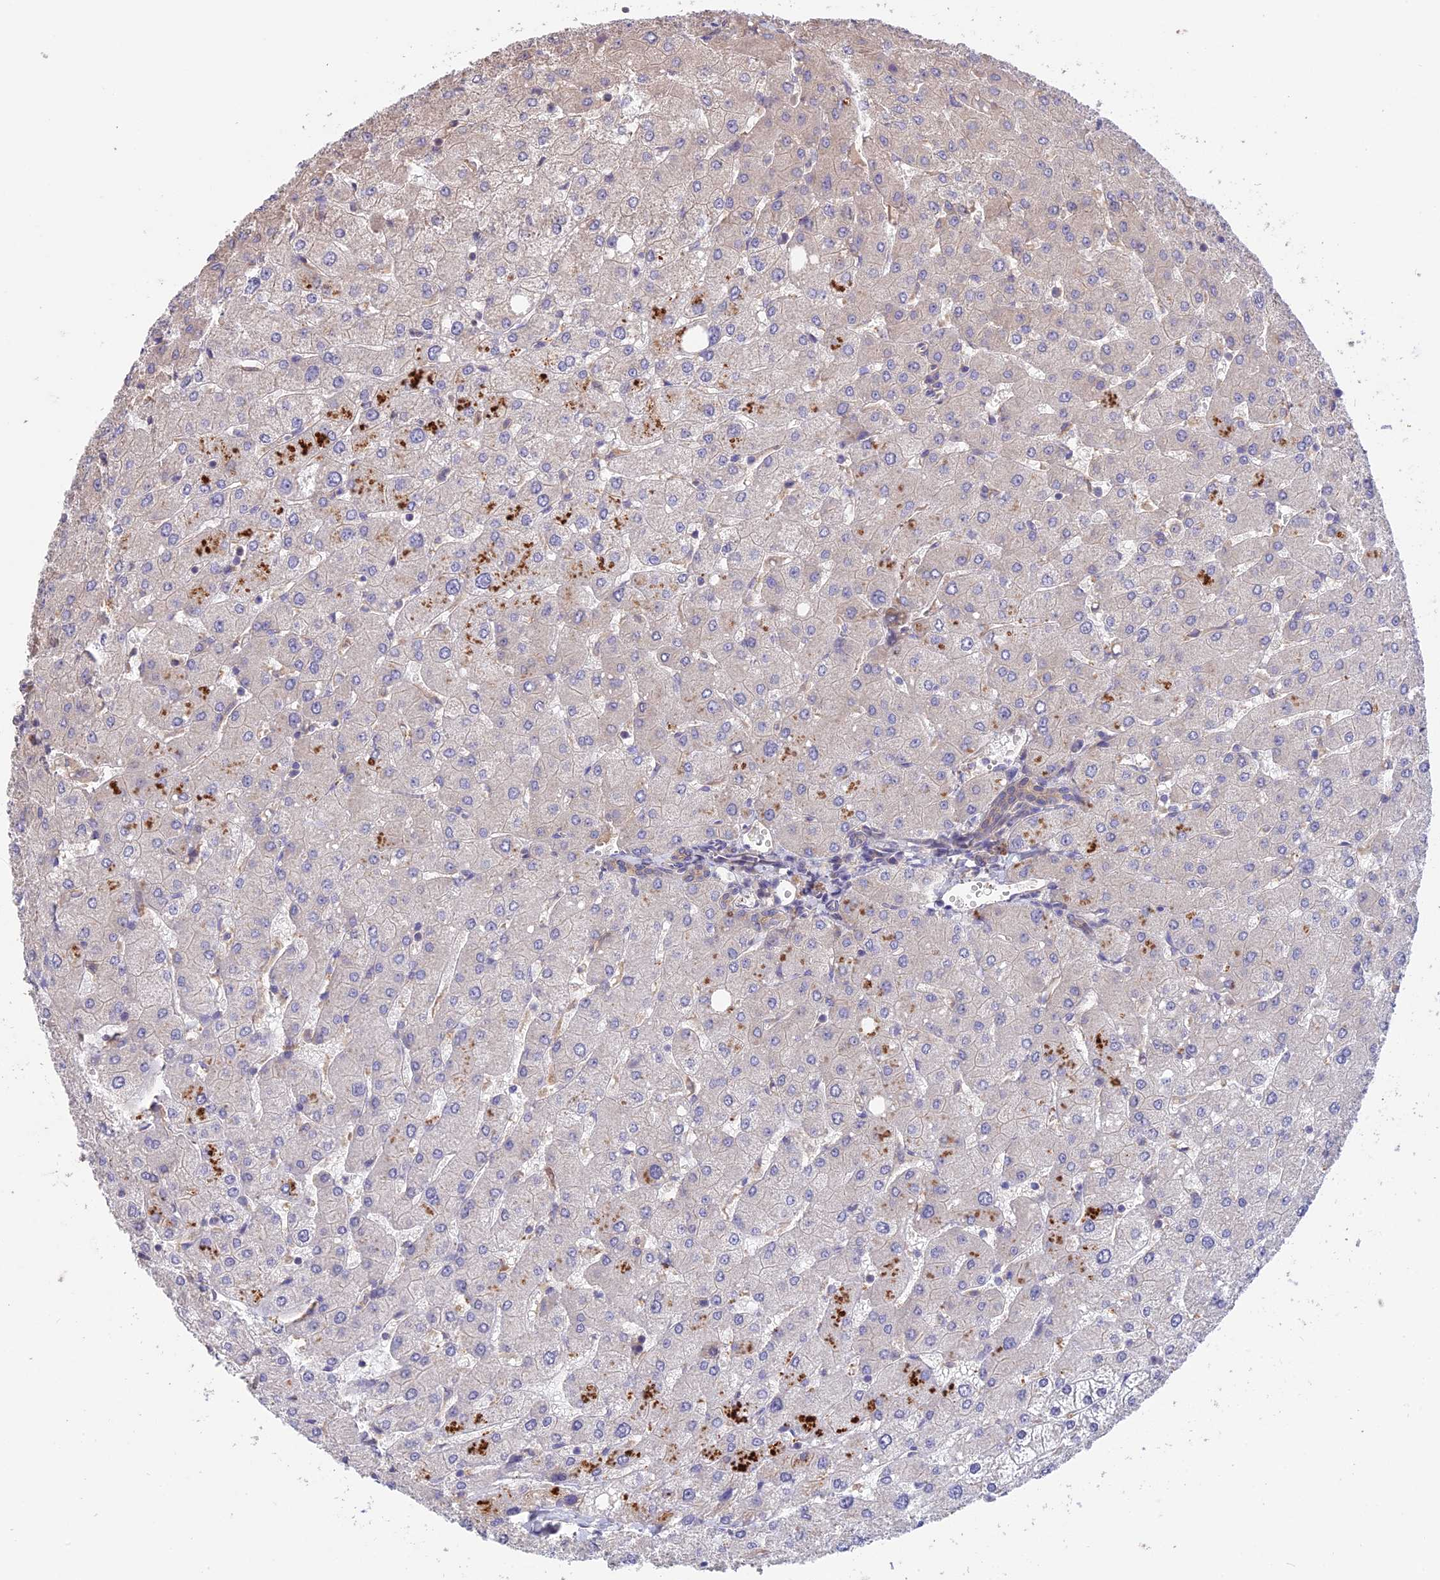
{"staining": {"intensity": "weak", "quantity": "<25%", "location": "cytoplasmic/membranous"}, "tissue": "liver", "cell_type": "Cholangiocytes", "image_type": "normal", "snomed": [{"axis": "morphology", "description": "Normal tissue, NOS"}, {"axis": "topography", "description": "Liver"}], "caption": "Histopathology image shows no significant protein staining in cholangiocytes of normal liver.", "gene": "RASAL1", "patient": {"sex": "male", "age": 55}}